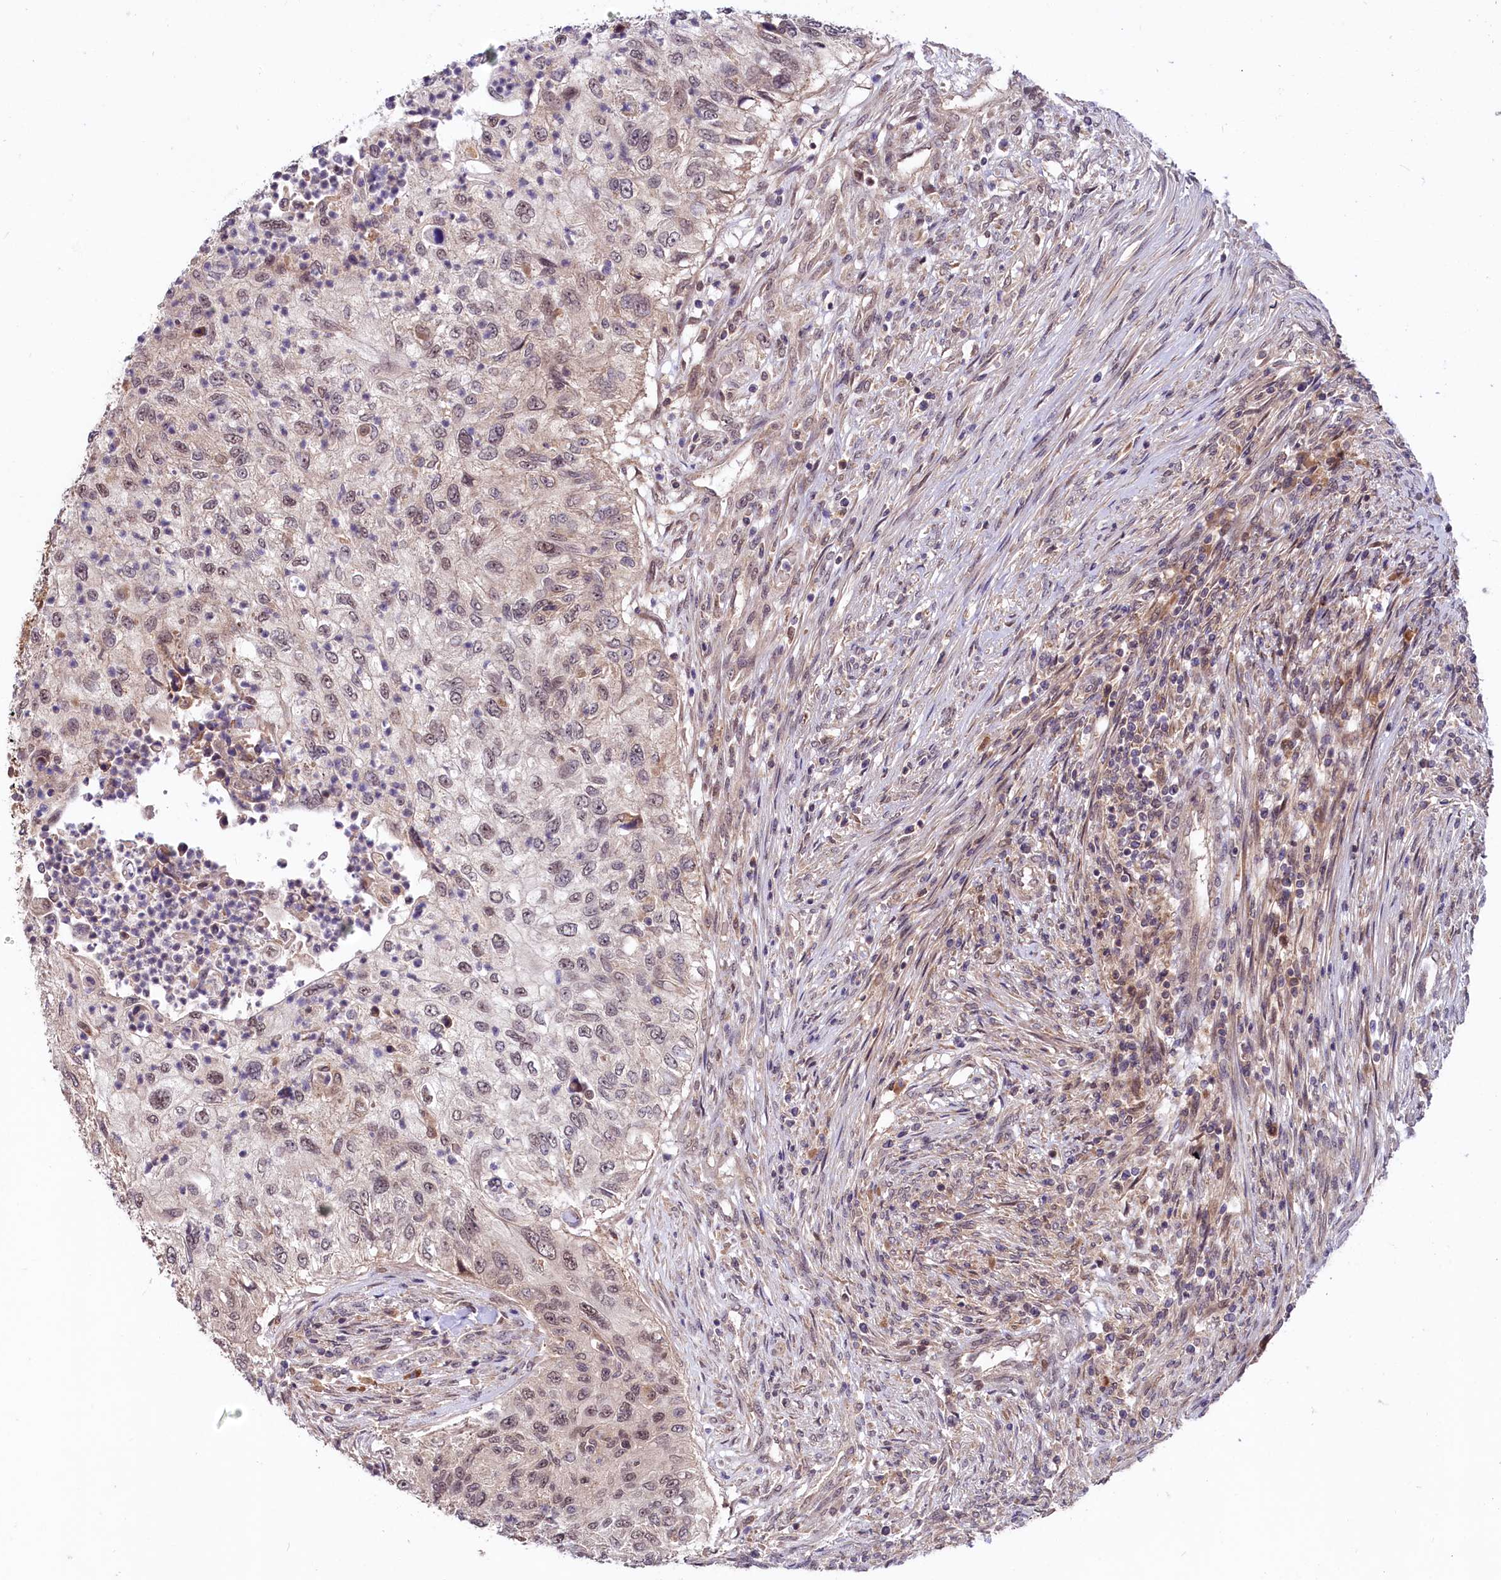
{"staining": {"intensity": "weak", "quantity": "25%-75%", "location": "nuclear"}, "tissue": "urothelial cancer", "cell_type": "Tumor cells", "image_type": "cancer", "snomed": [{"axis": "morphology", "description": "Urothelial carcinoma, High grade"}, {"axis": "topography", "description": "Urinary bladder"}], "caption": "This is an image of immunohistochemistry staining of urothelial carcinoma (high-grade), which shows weak expression in the nuclear of tumor cells.", "gene": "UBE3A", "patient": {"sex": "female", "age": 60}}